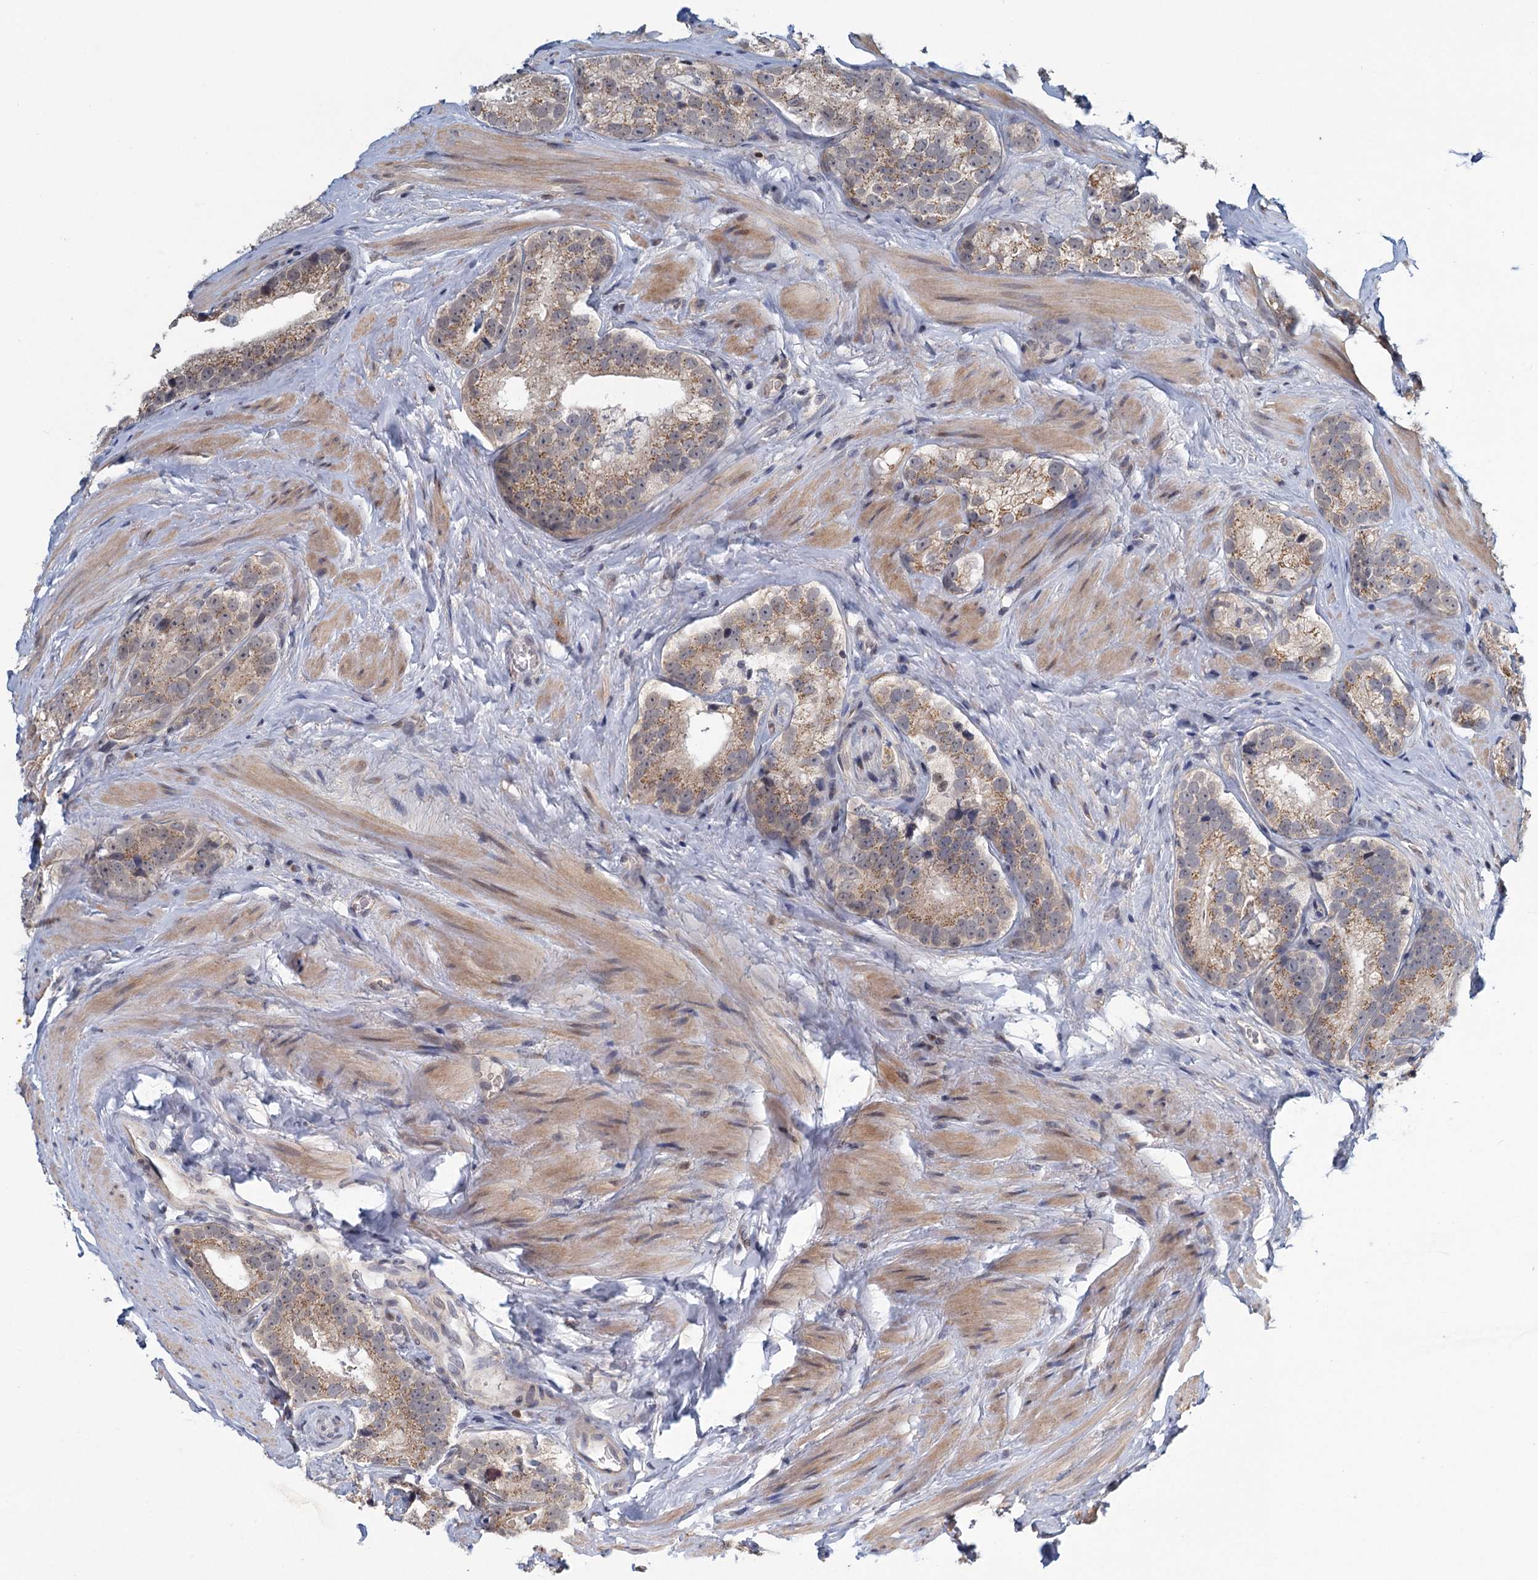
{"staining": {"intensity": "moderate", "quantity": ">75%", "location": "cytoplasmic/membranous"}, "tissue": "prostate cancer", "cell_type": "Tumor cells", "image_type": "cancer", "snomed": [{"axis": "morphology", "description": "Adenocarcinoma, High grade"}, {"axis": "topography", "description": "Prostate"}], "caption": "Protein positivity by immunohistochemistry reveals moderate cytoplasmic/membranous staining in about >75% of tumor cells in prostate cancer (high-grade adenocarcinoma).", "gene": "STAP1", "patient": {"sex": "male", "age": 56}}